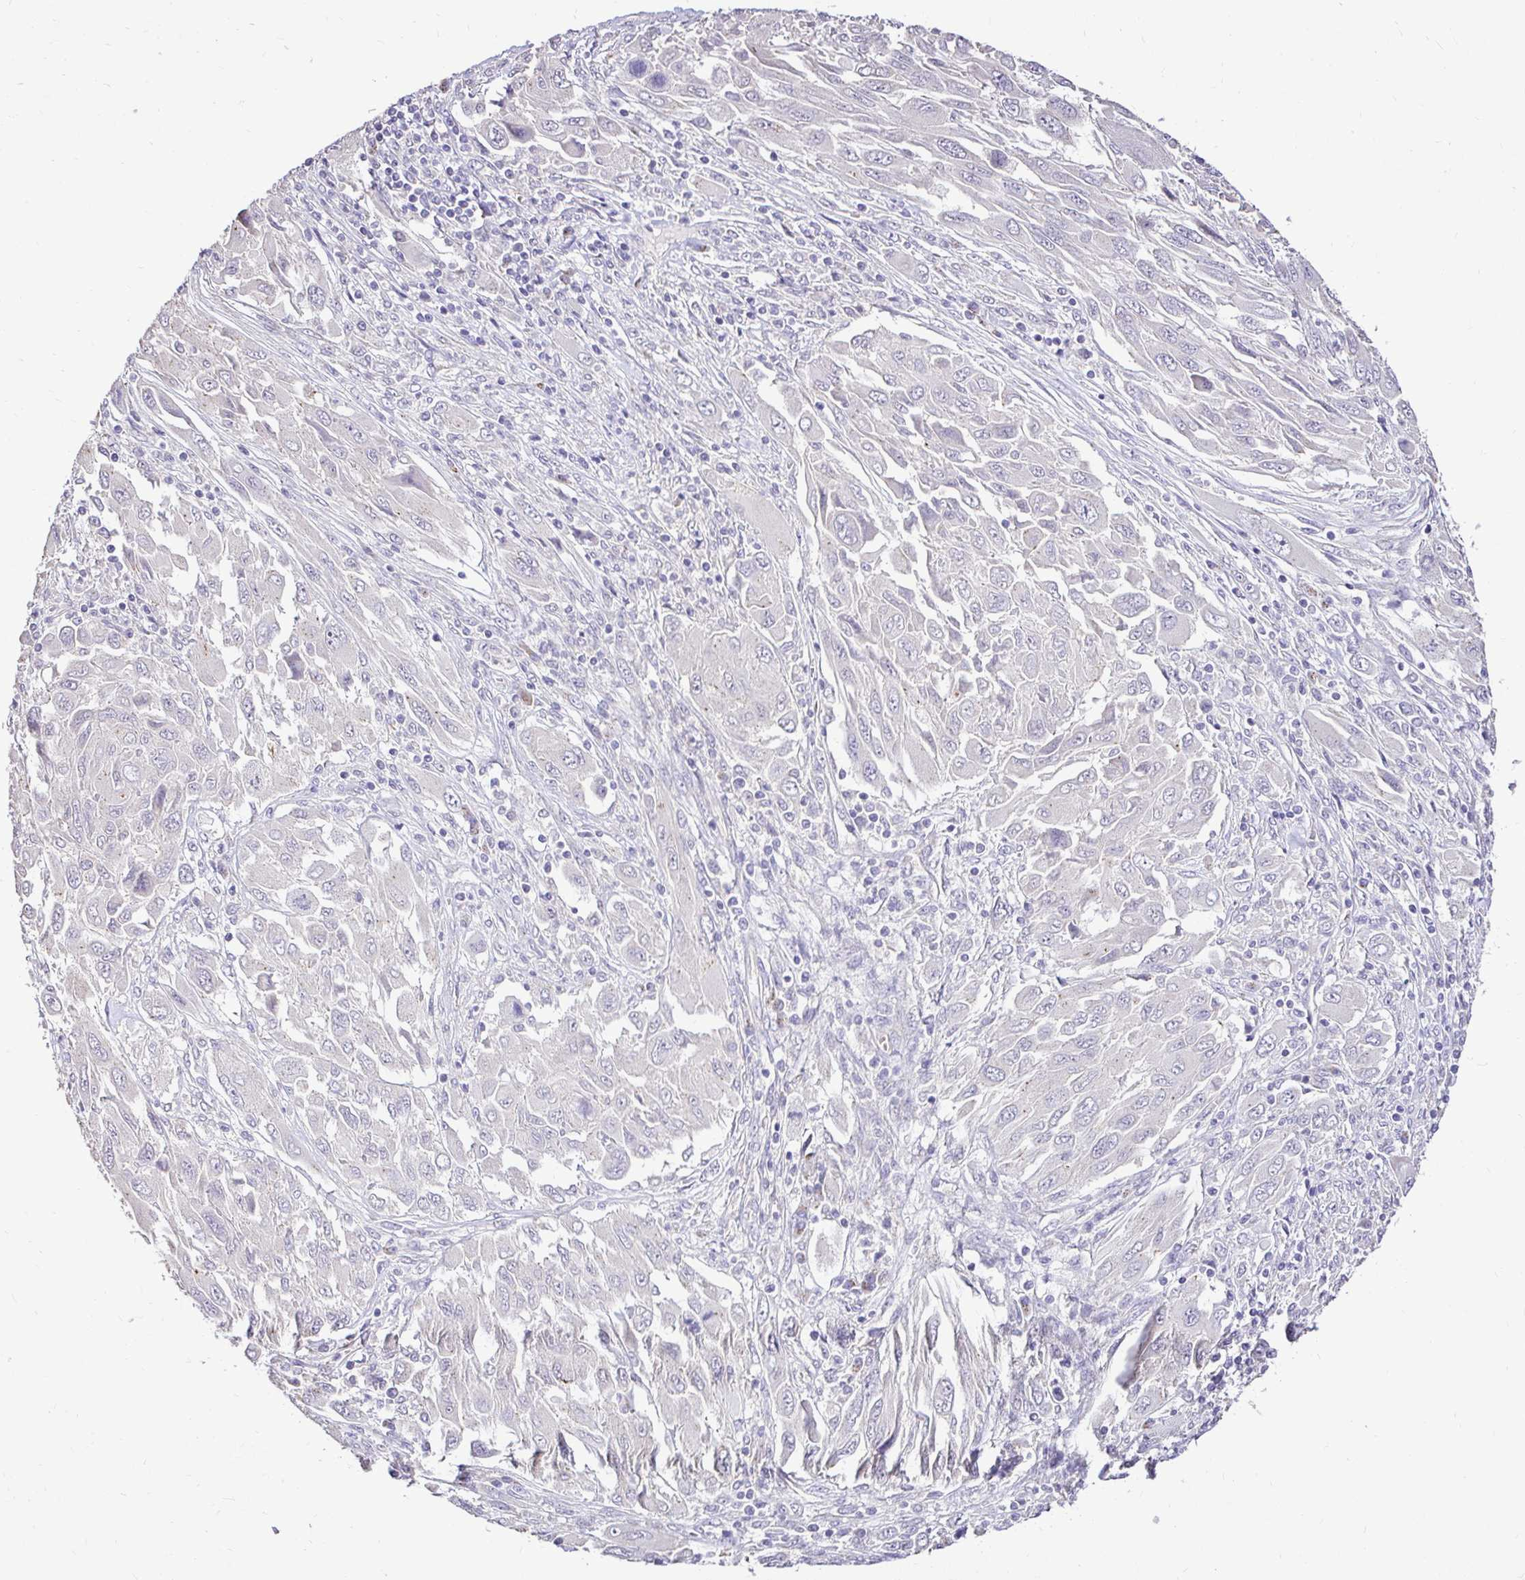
{"staining": {"intensity": "negative", "quantity": "none", "location": "none"}, "tissue": "melanoma", "cell_type": "Tumor cells", "image_type": "cancer", "snomed": [{"axis": "morphology", "description": "Malignant melanoma, NOS"}, {"axis": "topography", "description": "Skin"}], "caption": "An immunohistochemistry photomicrograph of malignant melanoma is shown. There is no staining in tumor cells of malignant melanoma.", "gene": "KIAA1210", "patient": {"sex": "female", "age": 91}}